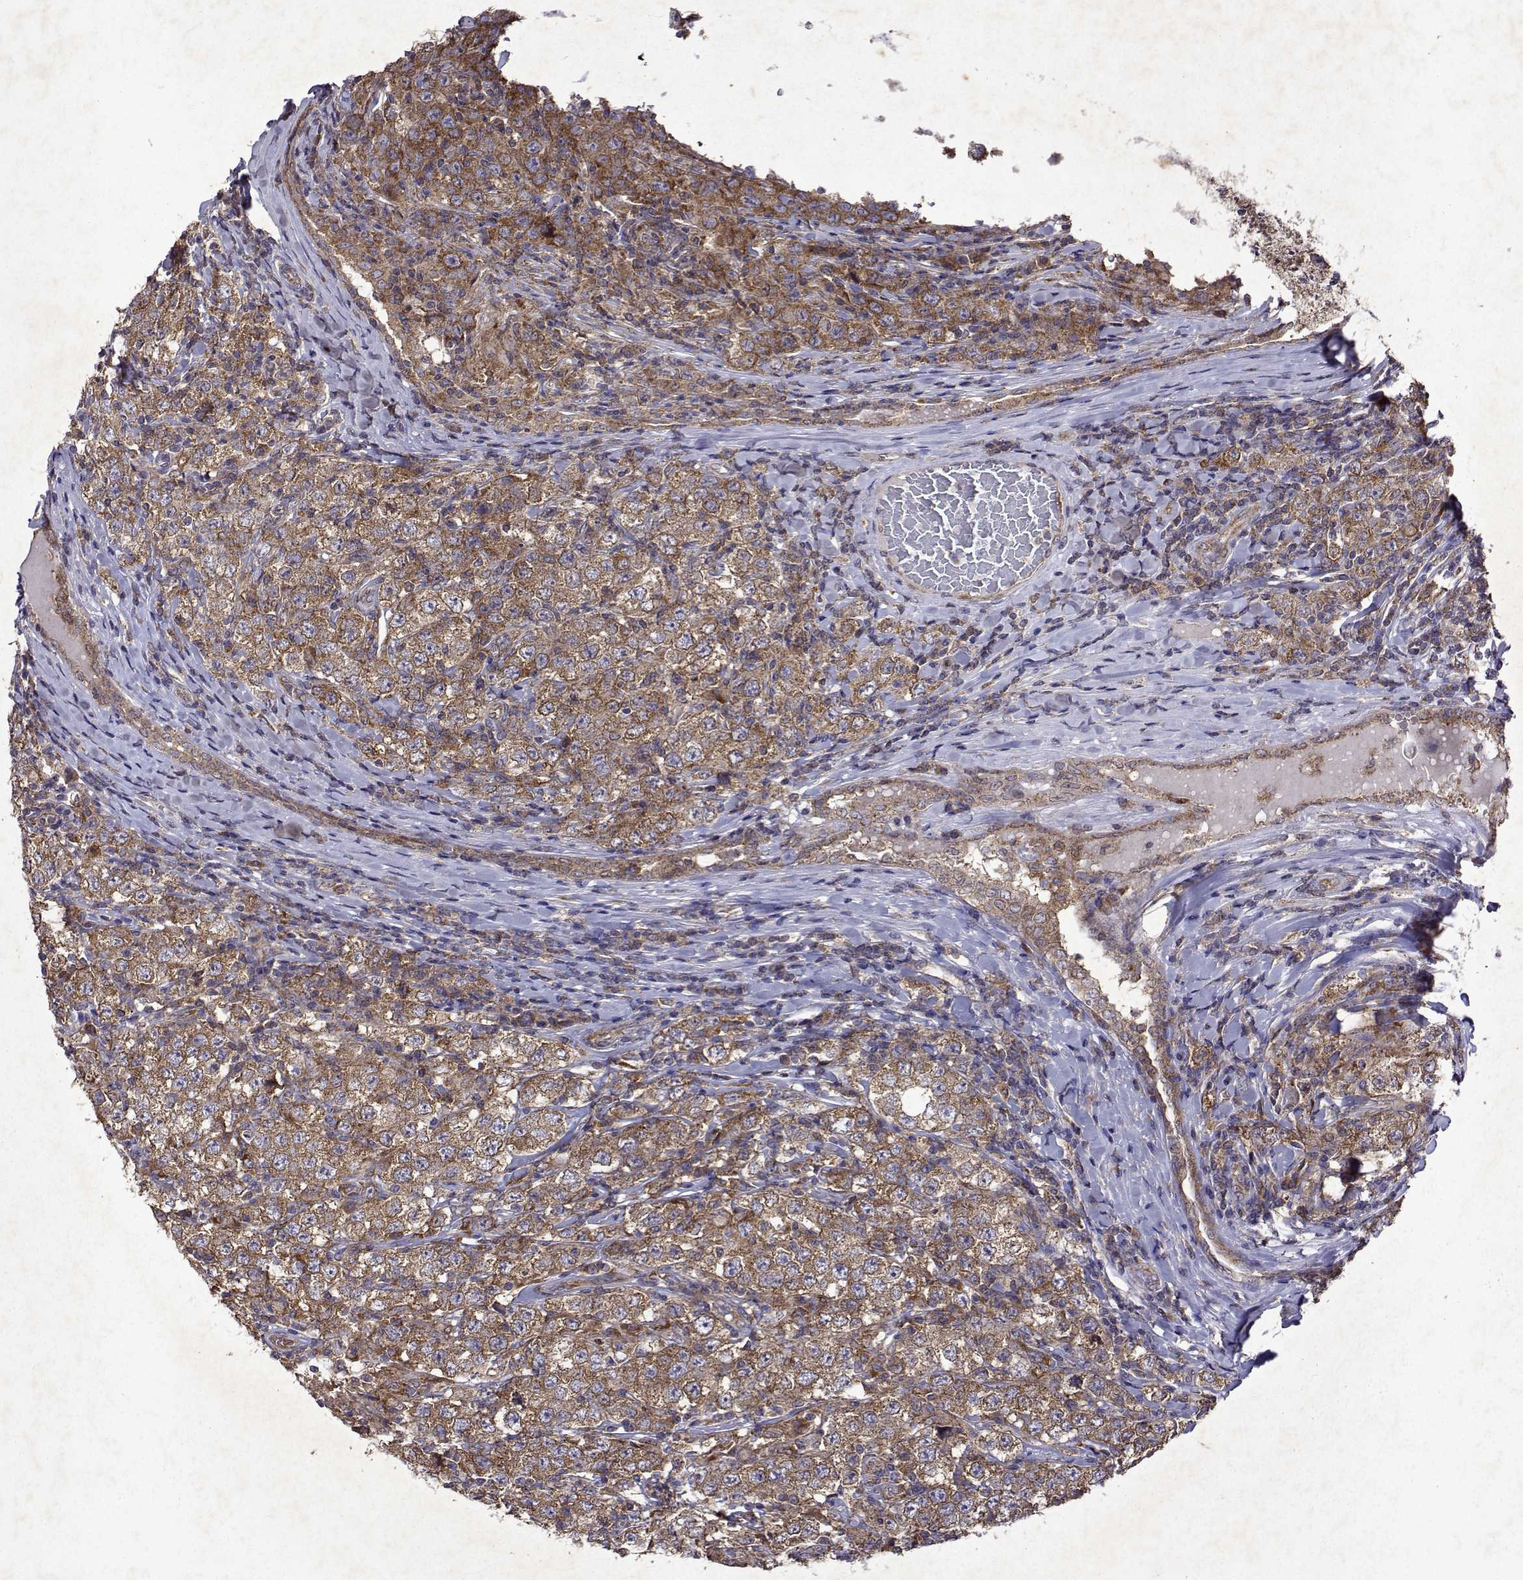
{"staining": {"intensity": "moderate", "quantity": ">75%", "location": "cytoplasmic/membranous"}, "tissue": "testis cancer", "cell_type": "Tumor cells", "image_type": "cancer", "snomed": [{"axis": "morphology", "description": "Seminoma, NOS"}, {"axis": "morphology", "description": "Carcinoma, Embryonal, NOS"}, {"axis": "topography", "description": "Testis"}], "caption": "An image of embryonal carcinoma (testis) stained for a protein exhibits moderate cytoplasmic/membranous brown staining in tumor cells. Nuclei are stained in blue.", "gene": "TARBP2", "patient": {"sex": "male", "age": 41}}